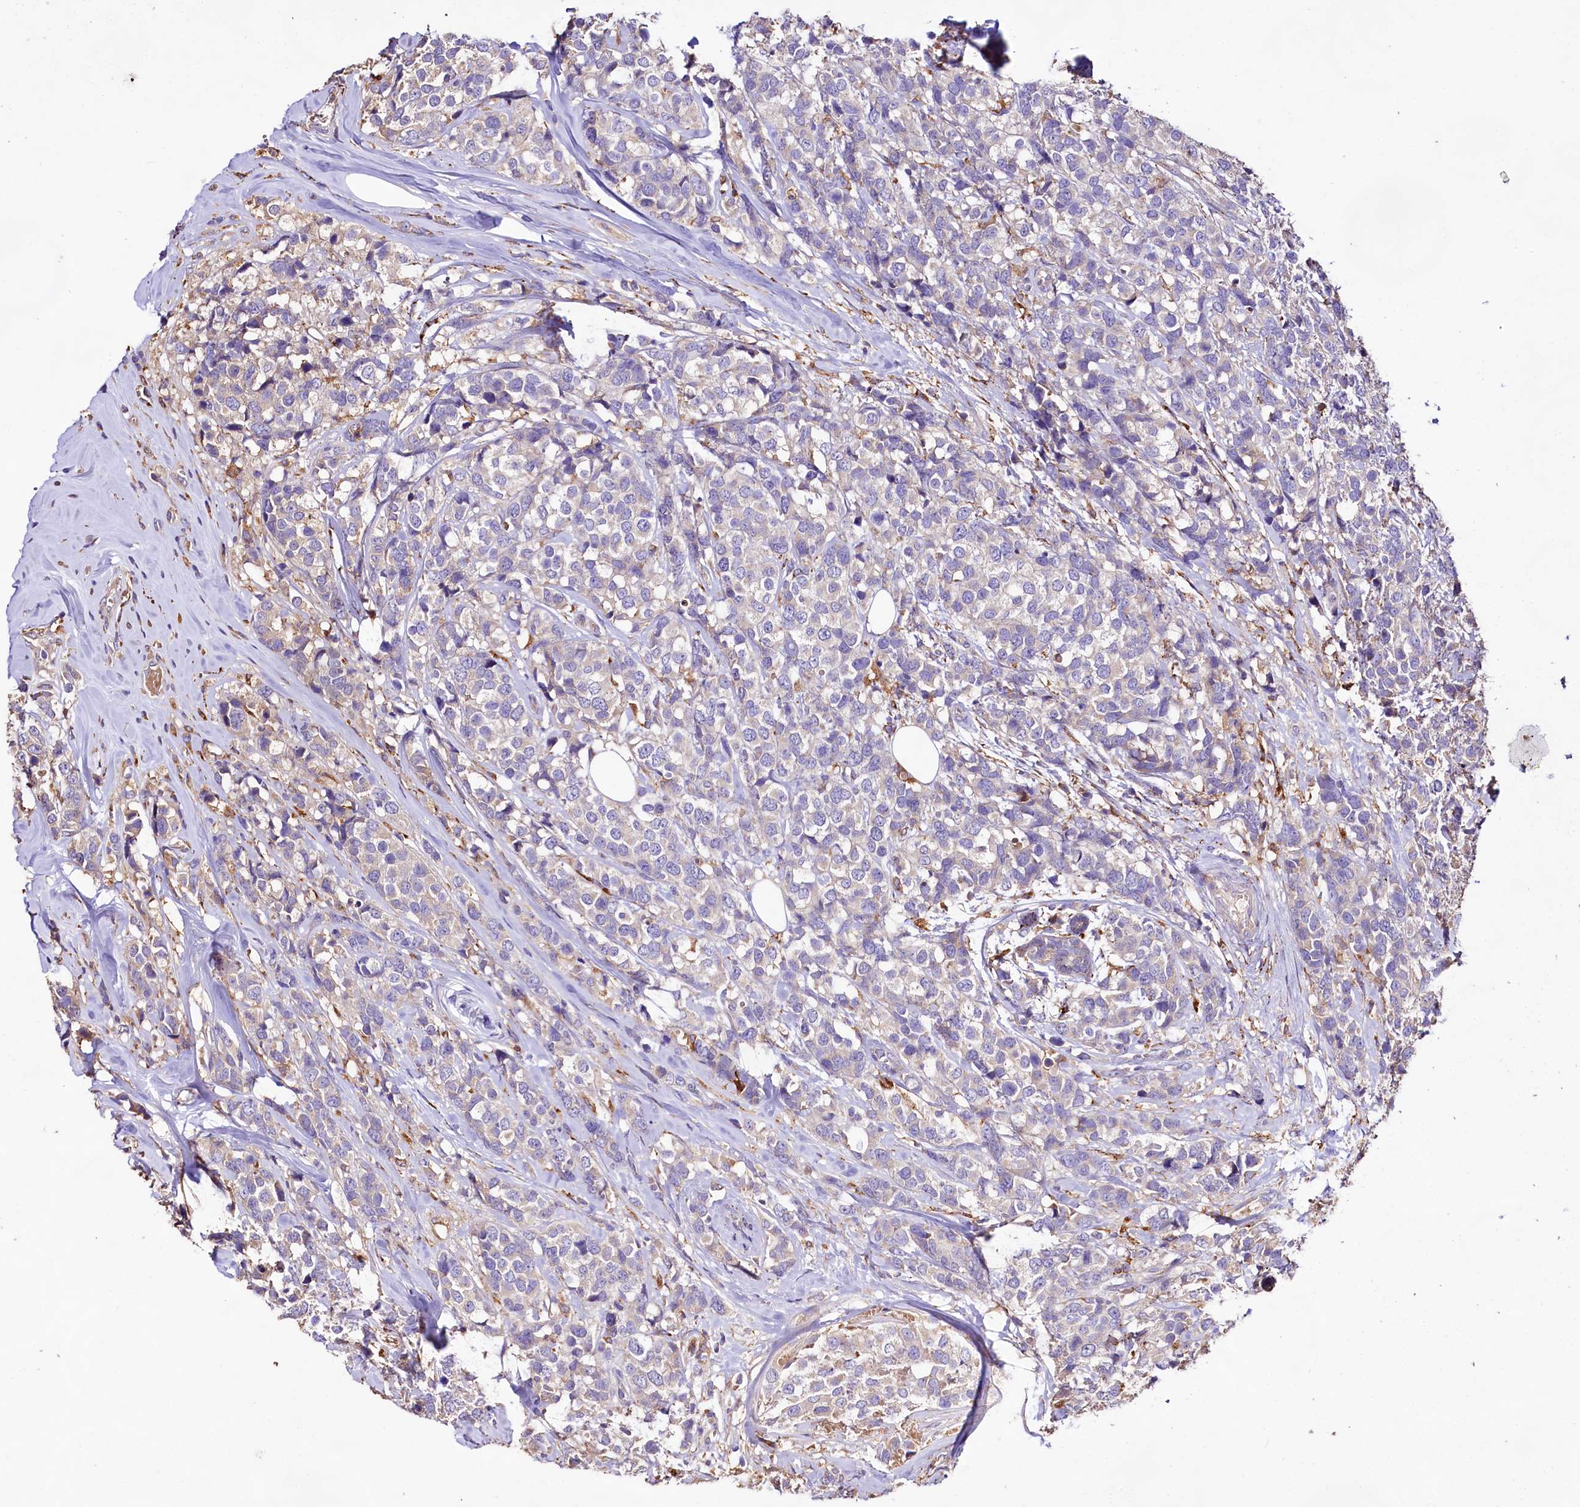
{"staining": {"intensity": "negative", "quantity": "none", "location": "none"}, "tissue": "breast cancer", "cell_type": "Tumor cells", "image_type": "cancer", "snomed": [{"axis": "morphology", "description": "Lobular carcinoma"}, {"axis": "topography", "description": "Breast"}], "caption": "Breast cancer was stained to show a protein in brown. There is no significant staining in tumor cells. Nuclei are stained in blue.", "gene": "DMXL2", "patient": {"sex": "female", "age": 59}}